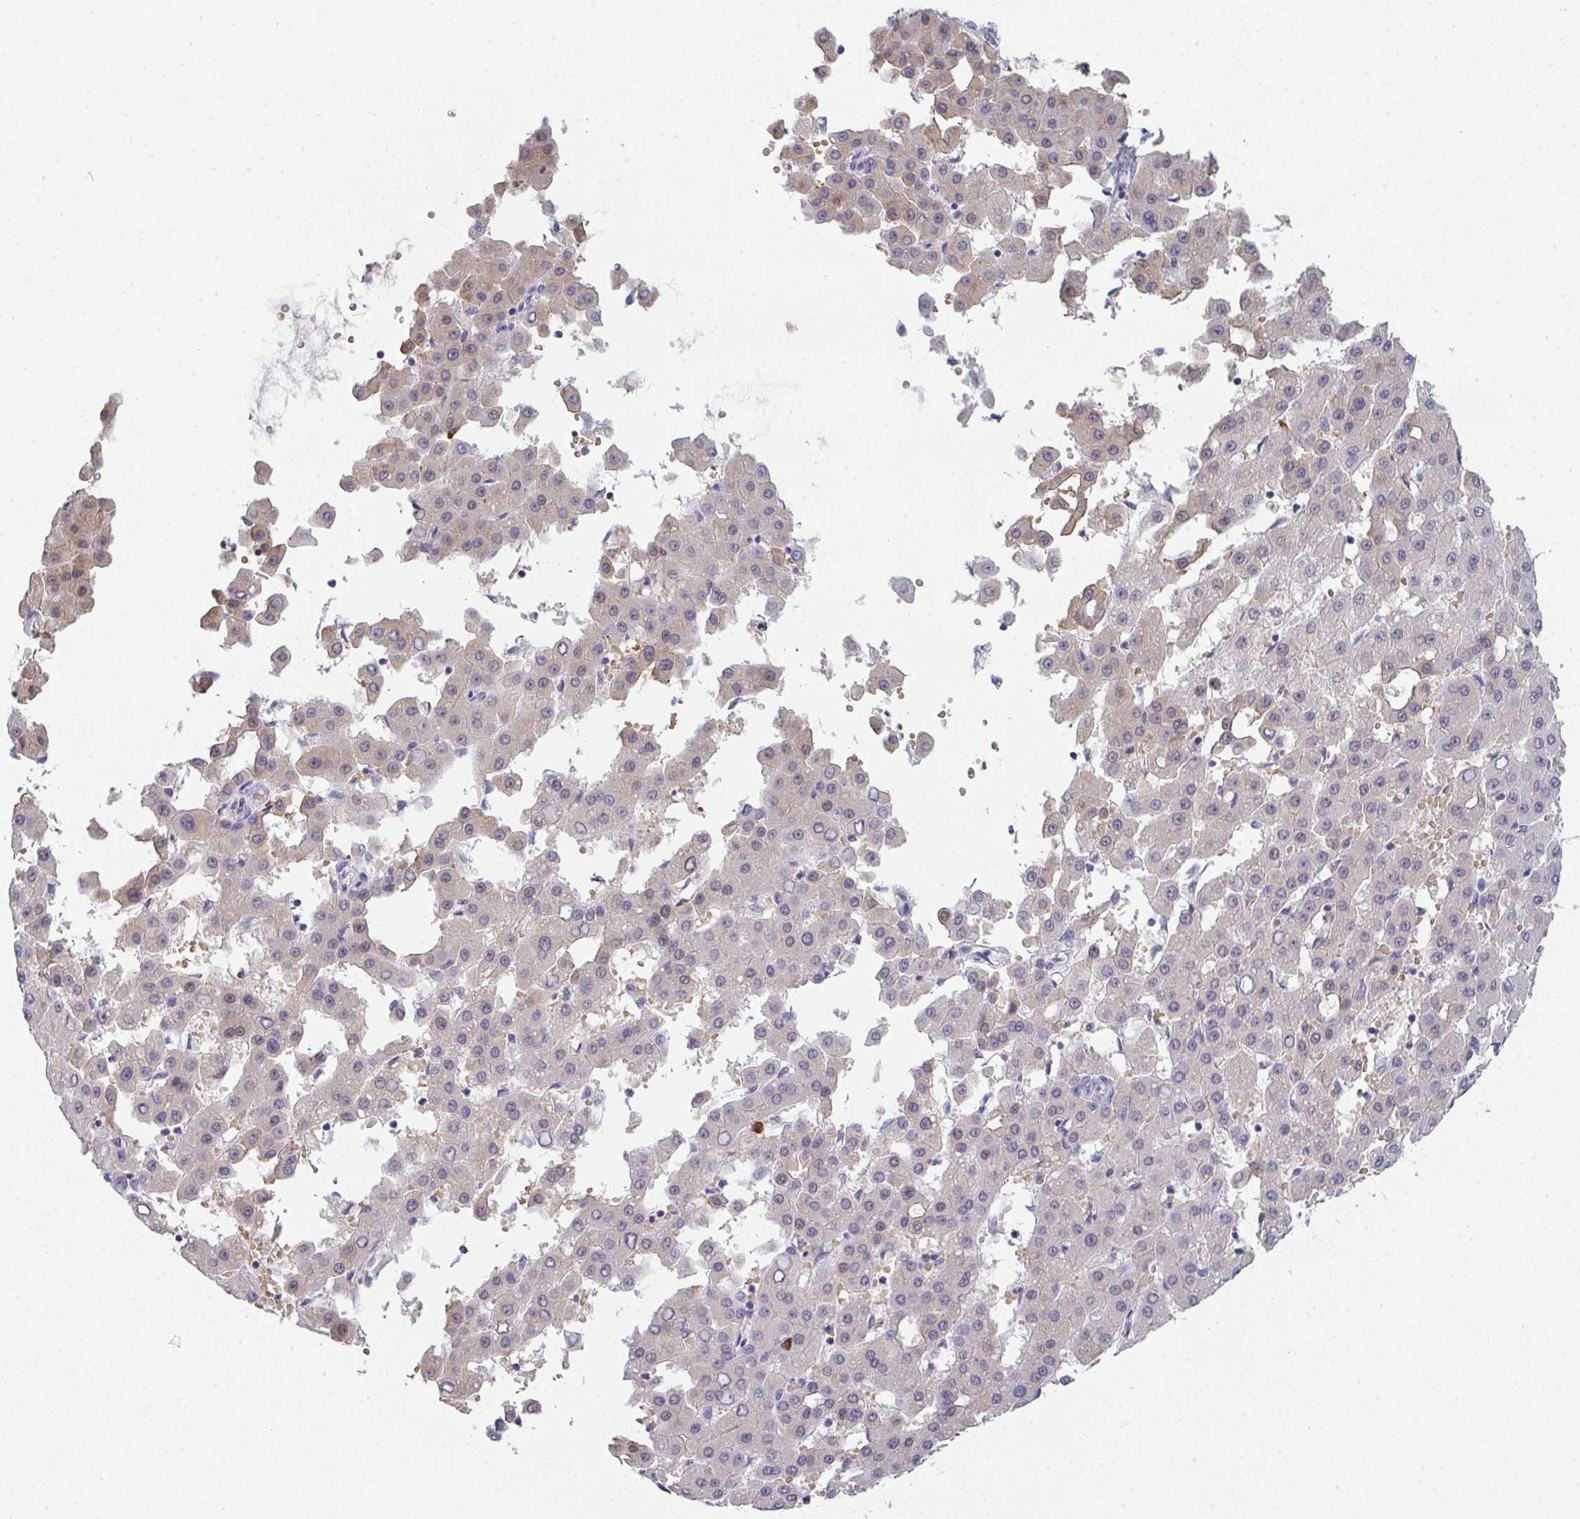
{"staining": {"intensity": "weak", "quantity": "<25%", "location": "cytoplasmic/membranous"}, "tissue": "liver cancer", "cell_type": "Tumor cells", "image_type": "cancer", "snomed": [{"axis": "morphology", "description": "Carcinoma, Hepatocellular, NOS"}, {"axis": "topography", "description": "Liver"}], "caption": "Tumor cells are negative for protein expression in human liver cancer.", "gene": "CACNA1S", "patient": {"sex": "male", "age": 47}}